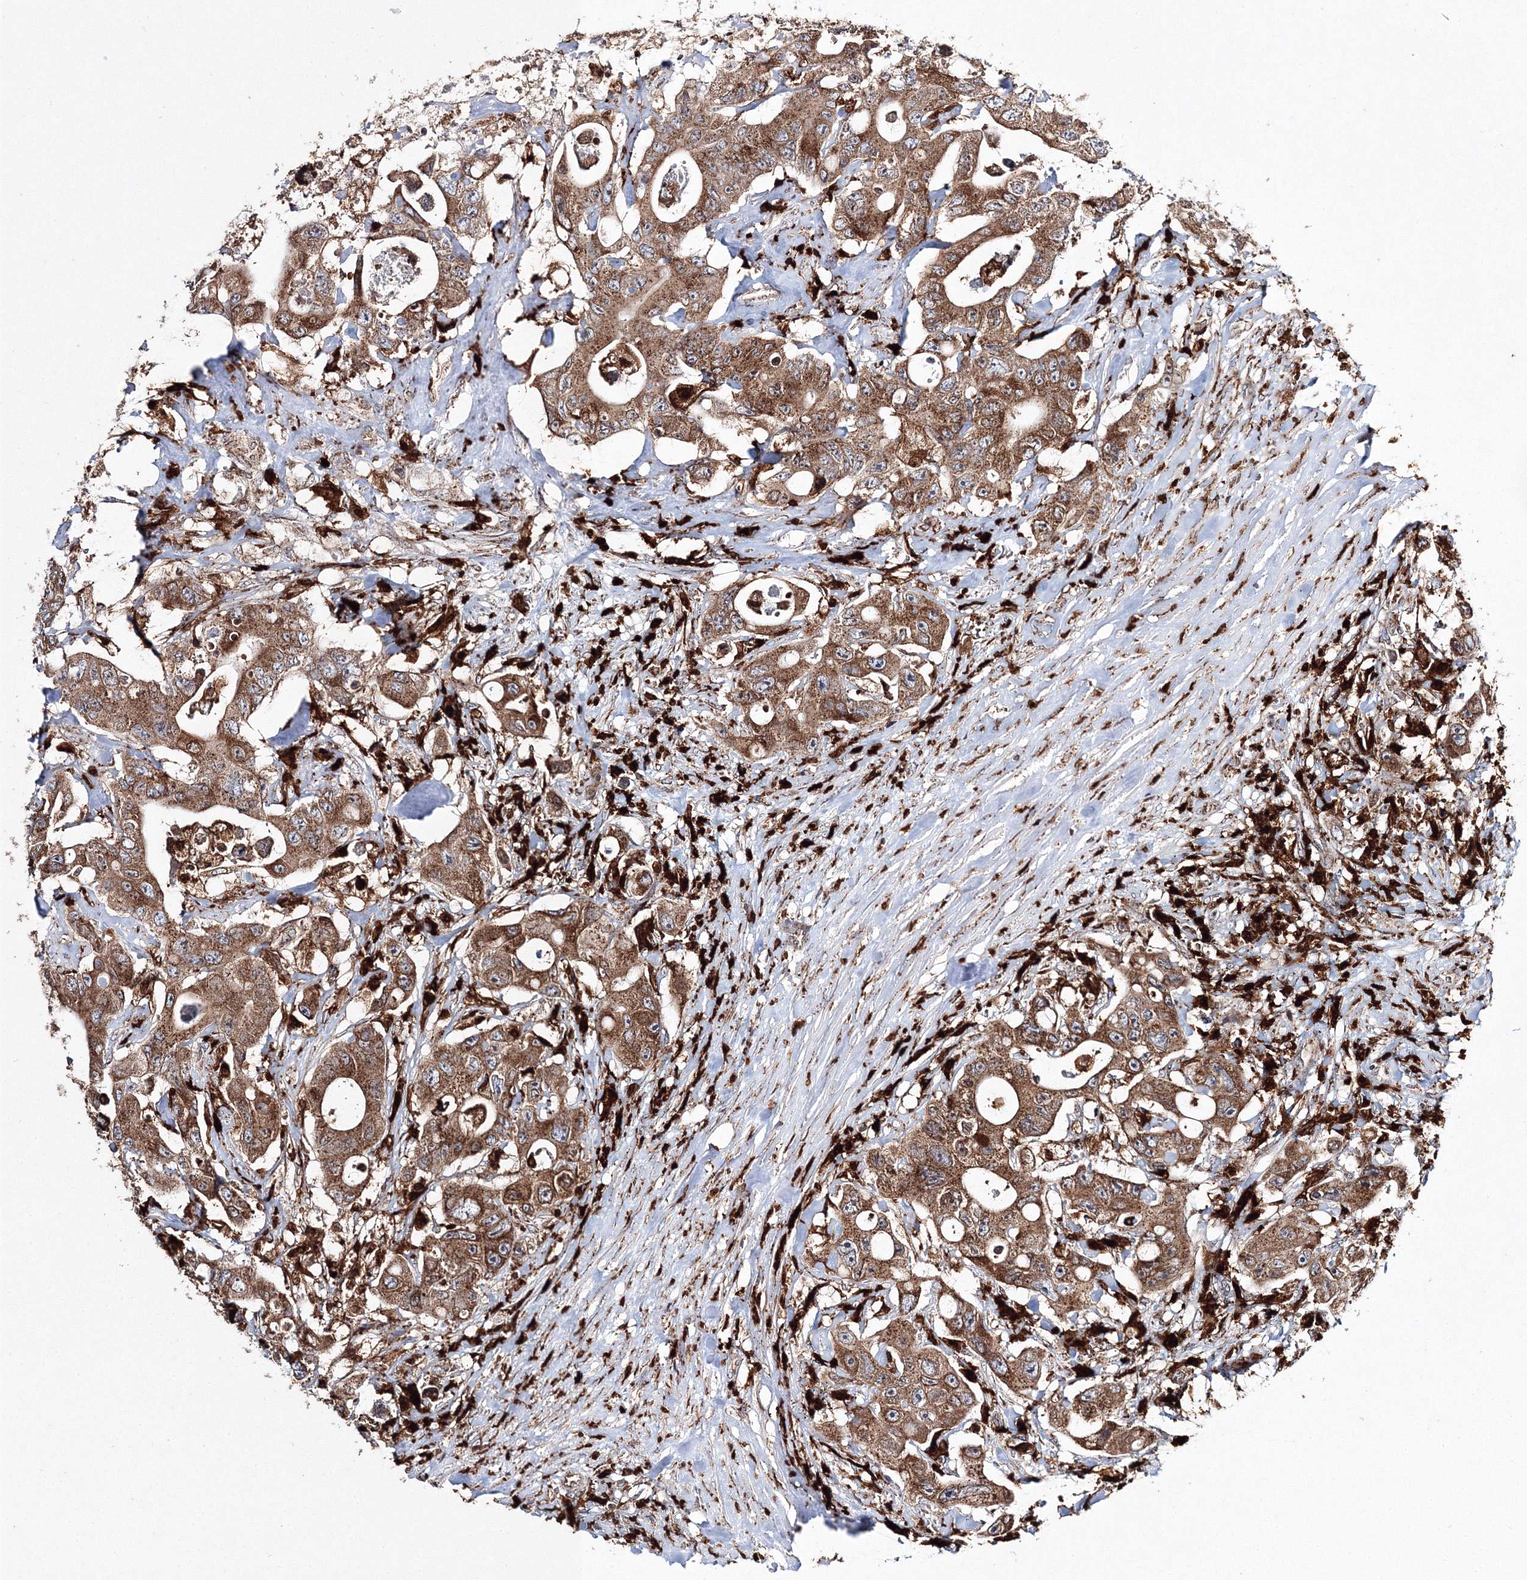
{"staining": {"intensity": "moderate", "quantity": ">75%", "location": "cytoplasmic/membranous"}, "tissue": "colorectal cancer", "cell_type": "Tumor cells", "image_type": "cancer", "snomed": [{"axis": "morphology", "description": "Adenocarcinoma, NOS"}, {"axis": "topography", "description": "Colon"}], "caption": "This histopathology image demonstrates immunohistochemistry (IHC) staining of human adenocarcinoma (colorectal), with medium moderate cytoplasmic/membranous positivity in about >75% of tumor cells.", "gene": "ARCN1", "patient": {"sex": "female", "age": 46}}